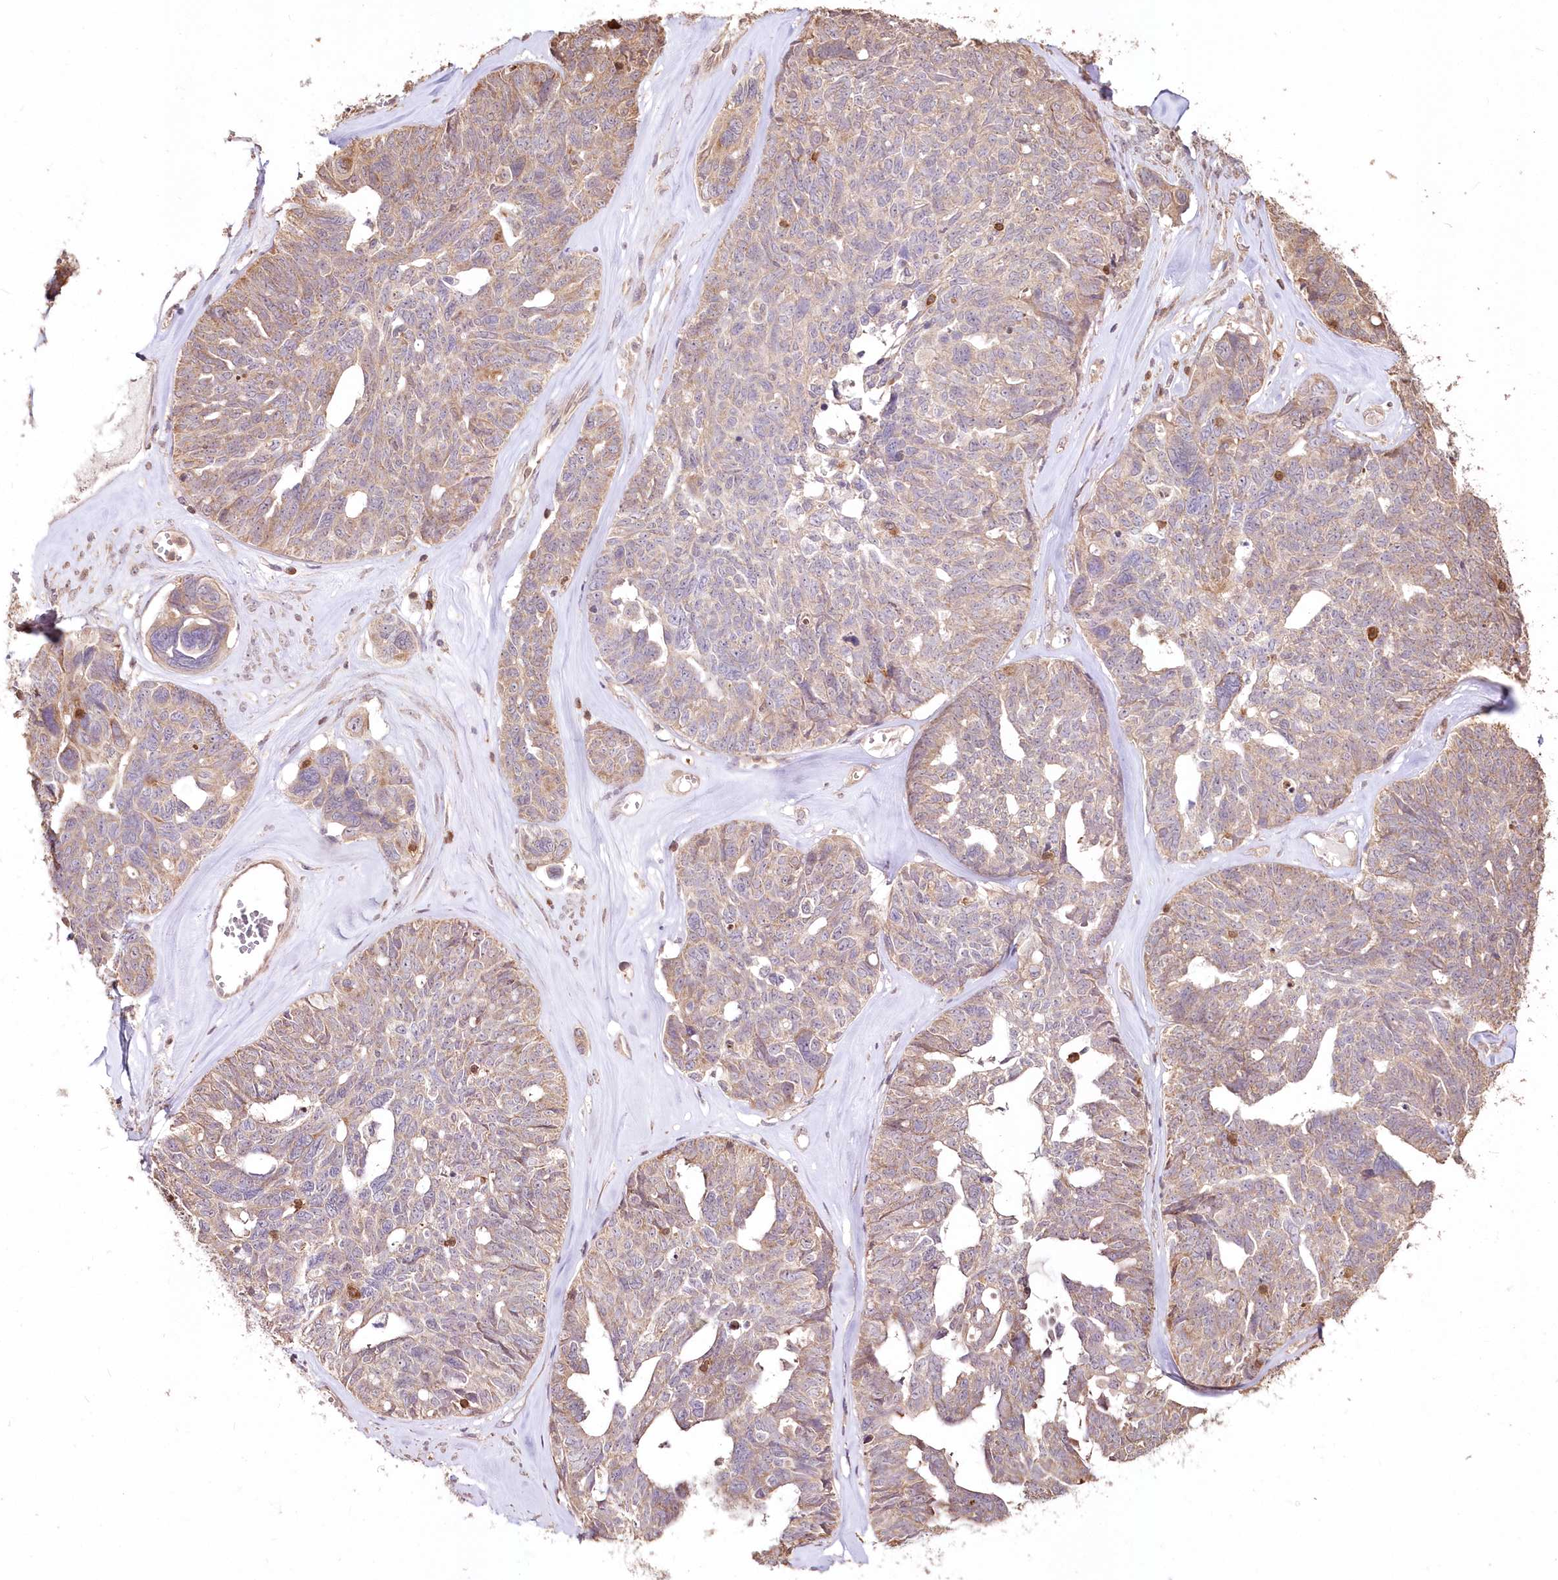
{"staining": {"intensity": "weak", "quantity": "25%-75%", "location": "cytoplasmic/membranous"}, "tissue": "ovarian cancer", "cell_type": "Tumor cells", "image_type": "cancer", "snomed": [{"axis": "morphology", "description": "Cystadenocarcinoma, serous, NOS"}, {"axis": "topography", "description": "Ovary"}], "caption": "Weak cytoplasmic/membranous staining is identified in approximately 25%-75% of tumor cells in serous cystadenocarcinoma (ovarian).", "gene": "STK17B", "patient": {"sex": "female", "age": 79}}